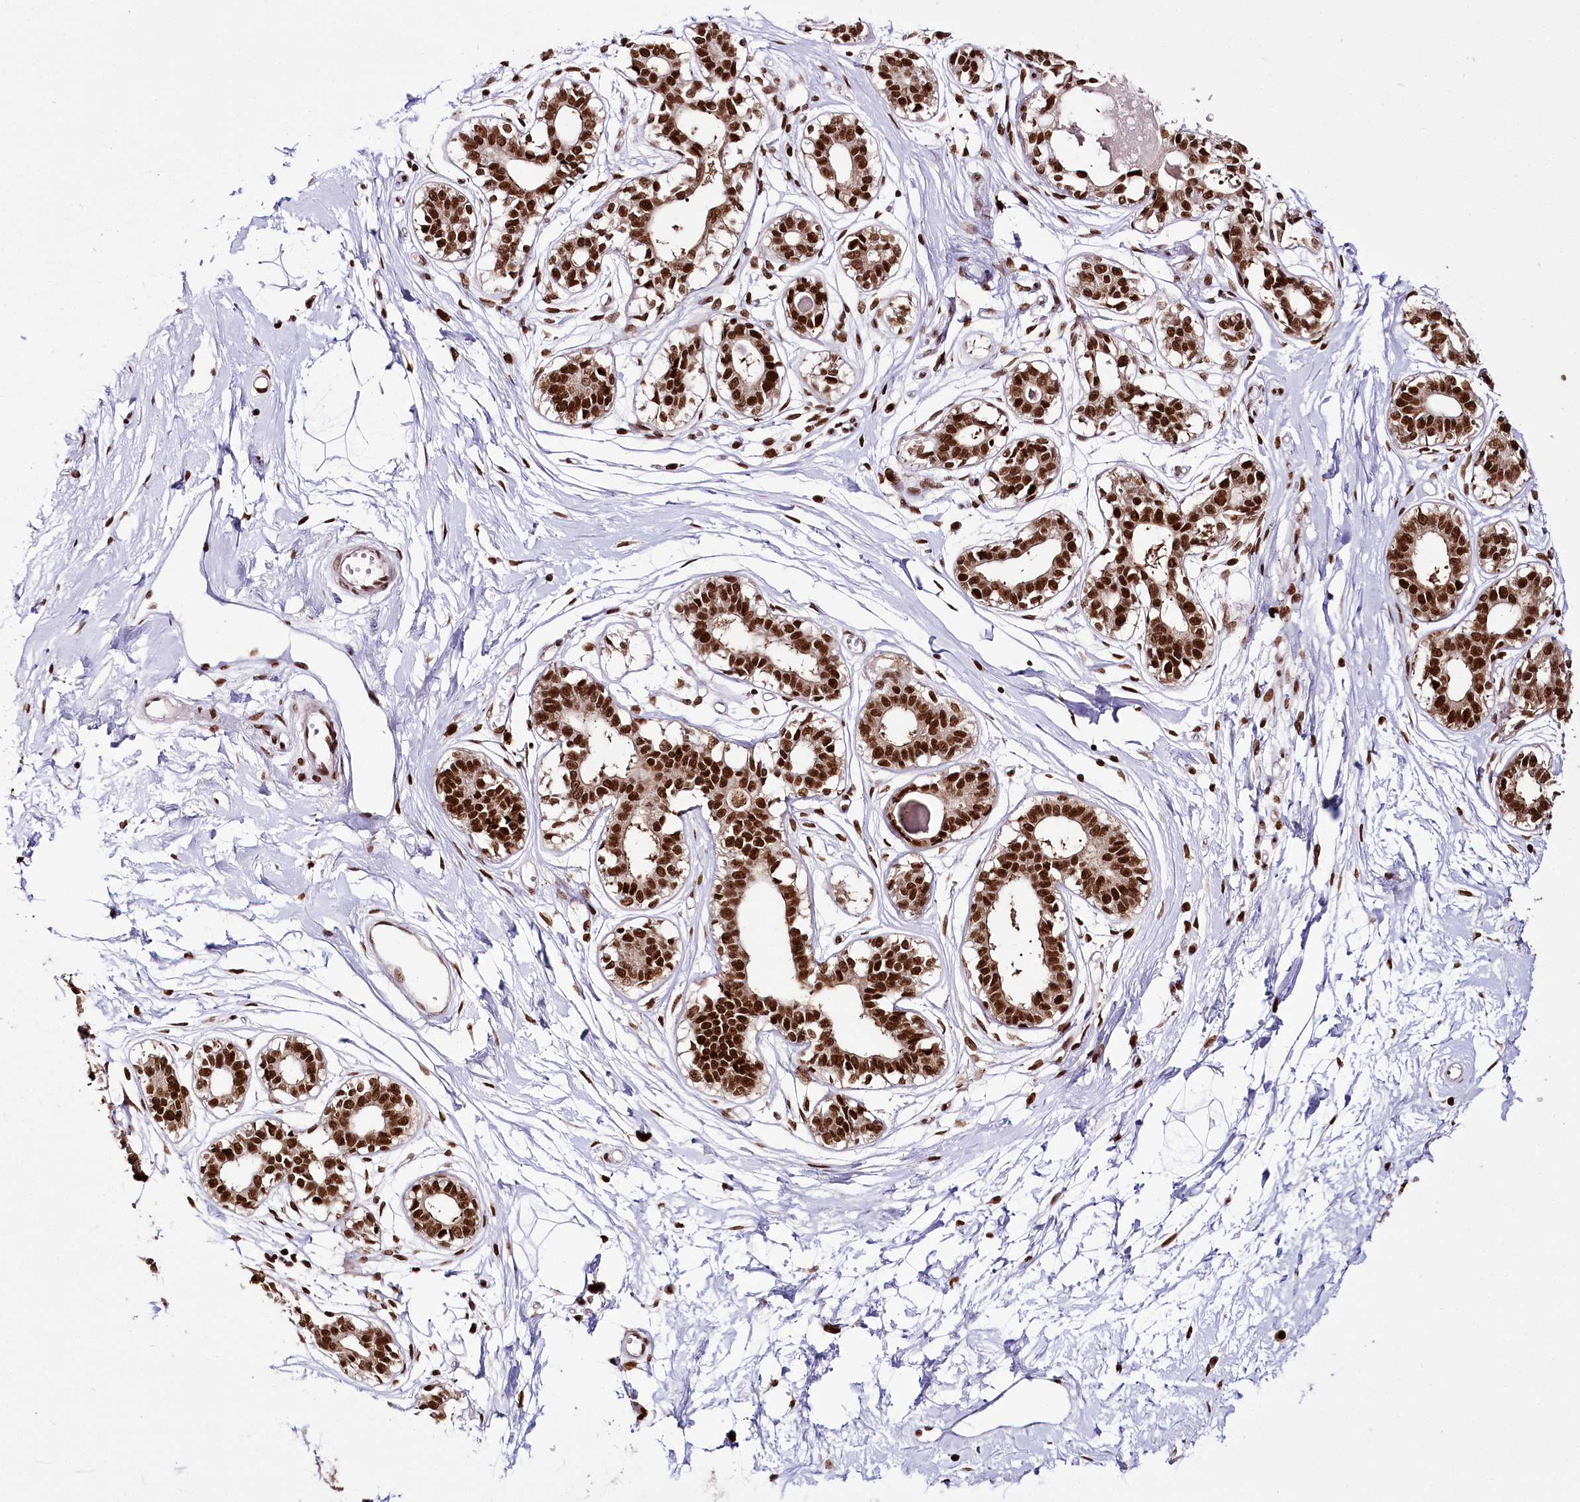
{"staining": {"intensity": "negative", "quantity": "none", "location": "none"}, "tissue": "breast", "cell_type": "Adipocytes", "image_type": "normal", "snomed": [{"axis": "morphology", "description": "Normal tissue, NOS"}, {"axis": "topography", "description": "Breast"}], "caption": "Immunohistochemical staining of benign breast exhibits no significant staining in adipocytes. The staining was performed using DAB (3,3'-diaminobenzidine) to visualize the protein expression in brown, while the nuclei were stained in blue with hematoxylin (Magnification: 20x).", "gene": "SMARCE1", "patient": {"sex": "female", "age": 45}}